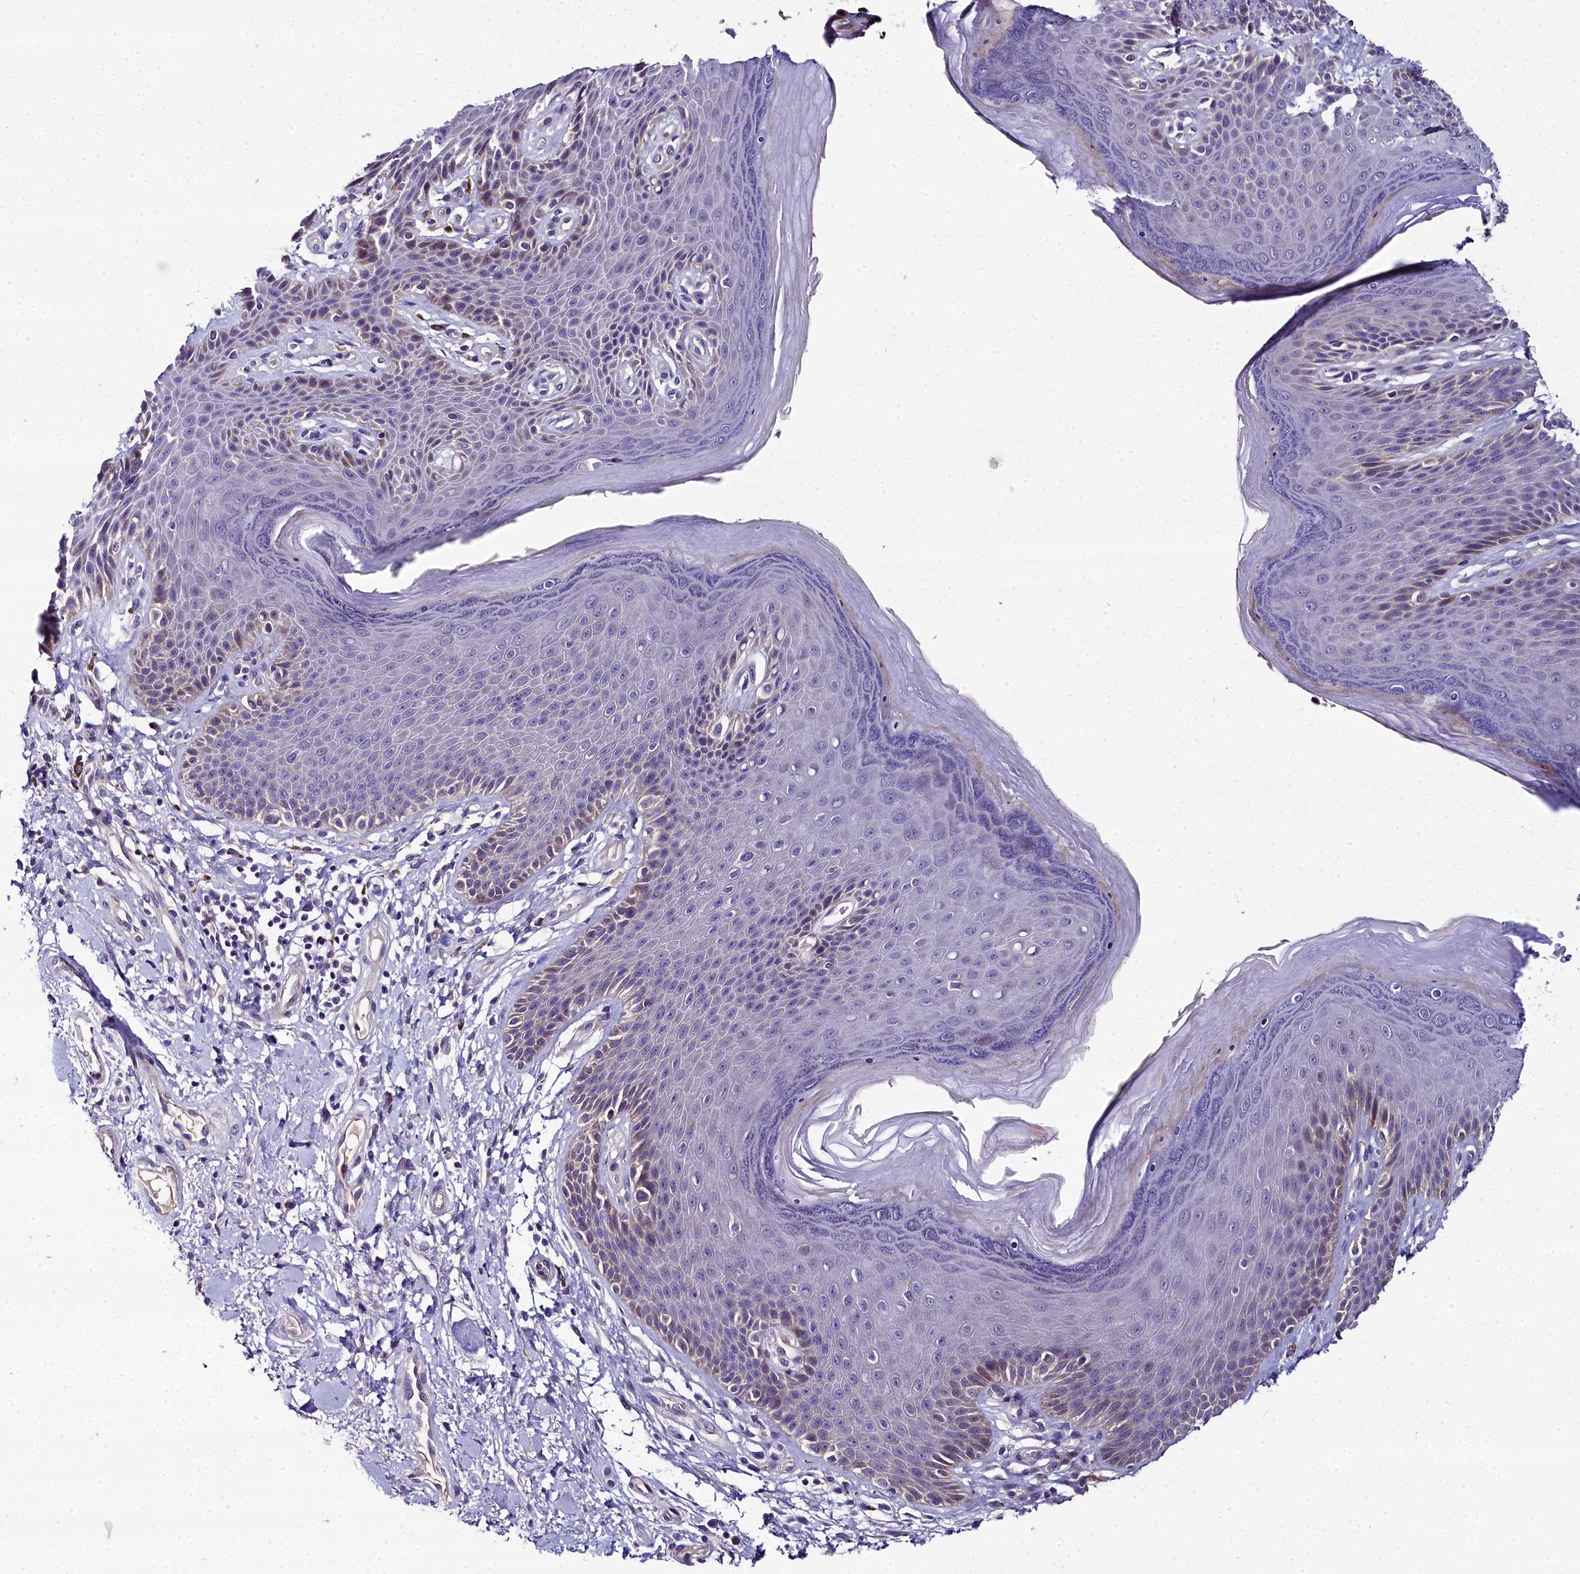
{"staining": {"intensity": "moderate", "quantity": "25%-75%", "location": "cytoplasmic/membranous"}, "tissue": "skin", "cell_type": "Epidermal cells", "image_type": "normal", "snomed": [{"axis": "morphology", "description": "Normal tissue, NOS"}, {"axis": "topography", "description": "Anal"}], "caption": "Immunohistochemical staining of benign skin reveals medium levels of moderate cytoplasmic/membranous expression in about 25%-75% of epidermal cells. (Stains: DAB (3,3'-diaminobenzidine) in brown, nuclei in blue, Microscopy: brightfield microscopy at high magnification).", "gene": "NT5M", "patient": {"sex": "female", "age": 89}}